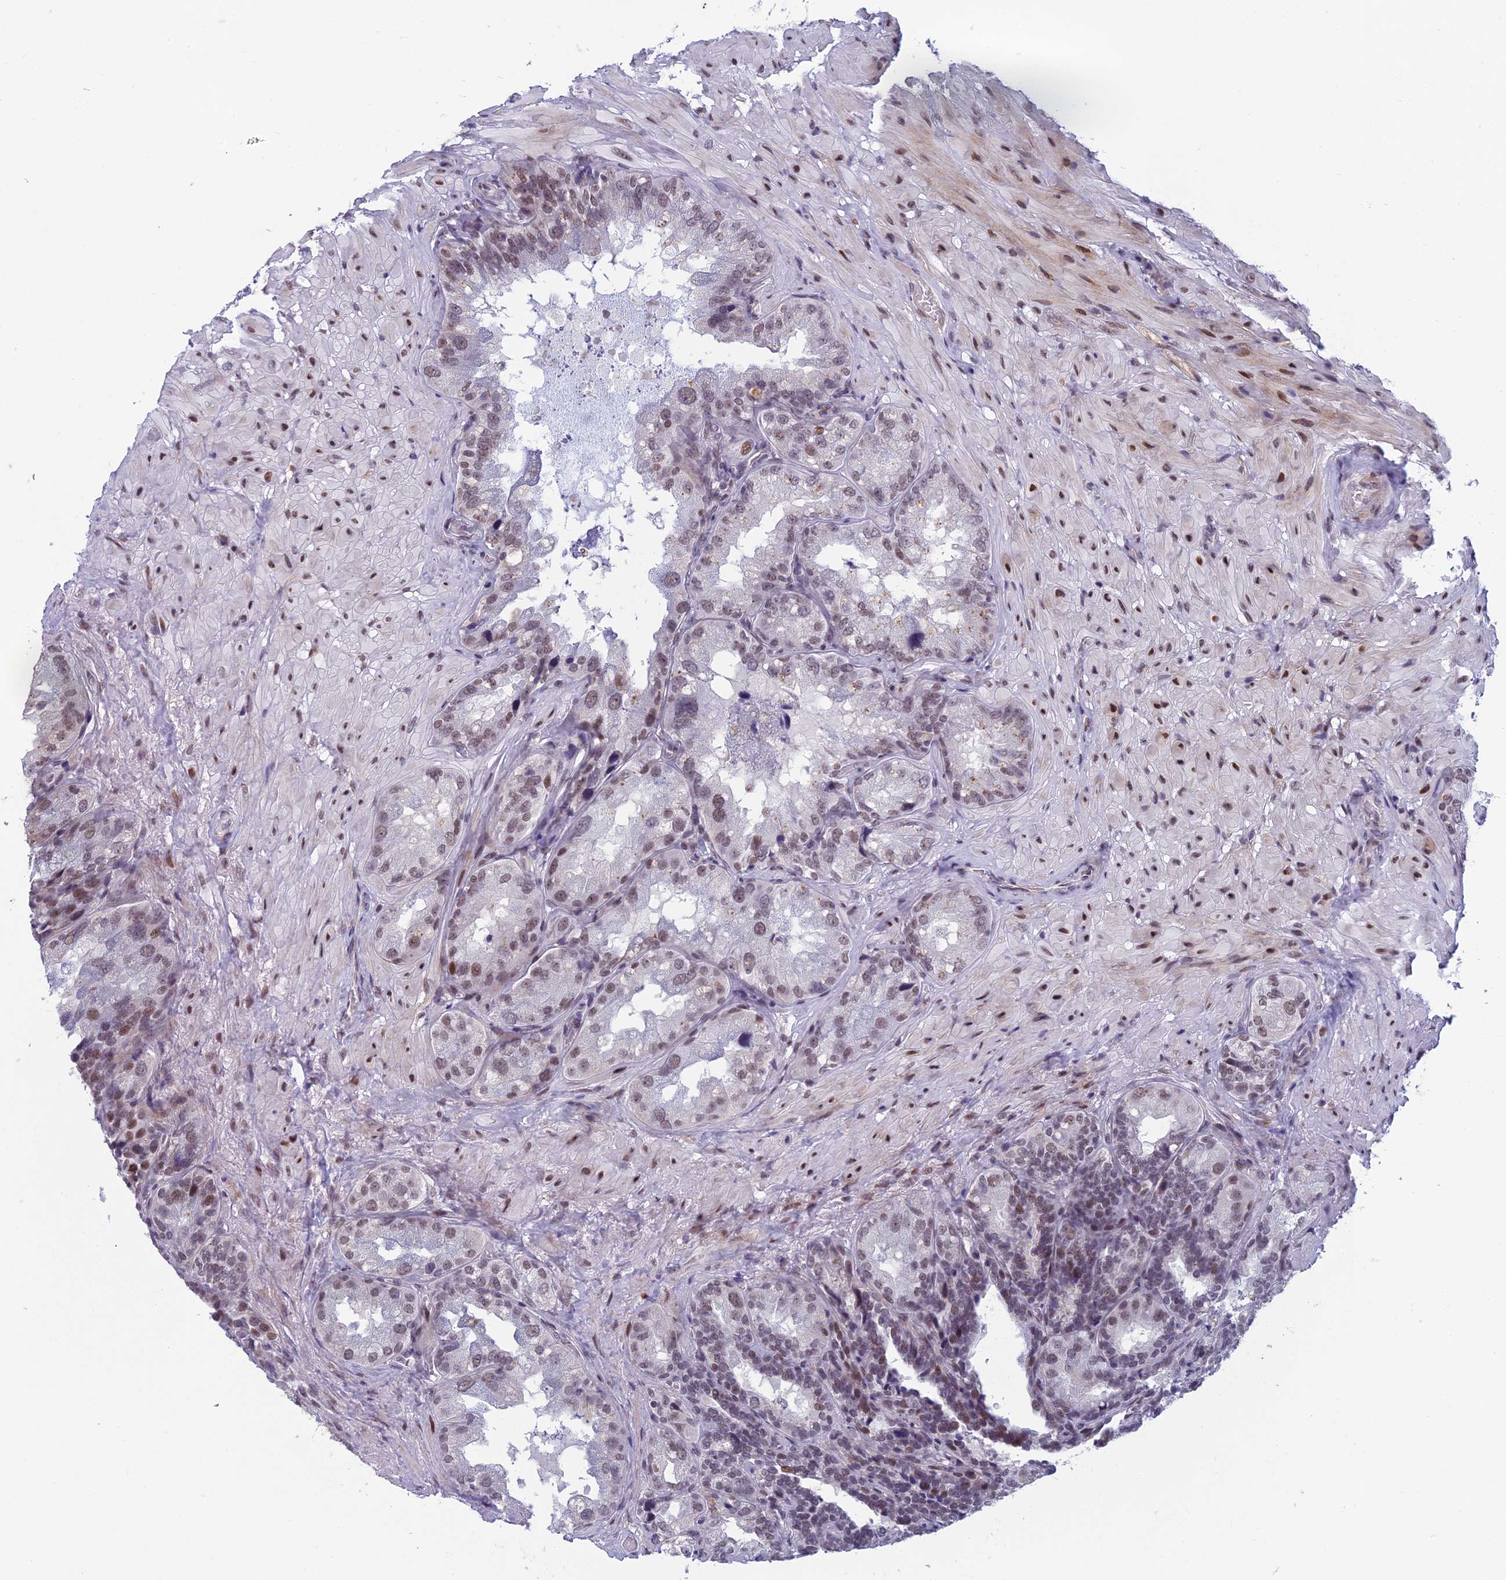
{"staining": {"intensity": "weak", "quantity": "25%-75%", "location": "nuclear"}, "tissue": "seminal vesicle", "cell_type": "Glandular cells", "image_type": "normal", "snomed": [{"axis": "morphology", "description": "Normal tissue, NOS"}, {"axis": "topography", "description": "Seminal veicle"}, {"axis": "topography", "description": "Peripheral nerve tissue"}], "caption": "The micrograph exhibits staining of unremarkable seminal vesicle, revealing weak nuclear protein staining (brown color) within glandular cells.", "gene": "RGS17", "patient": {"sex": "male", "age": 63}}